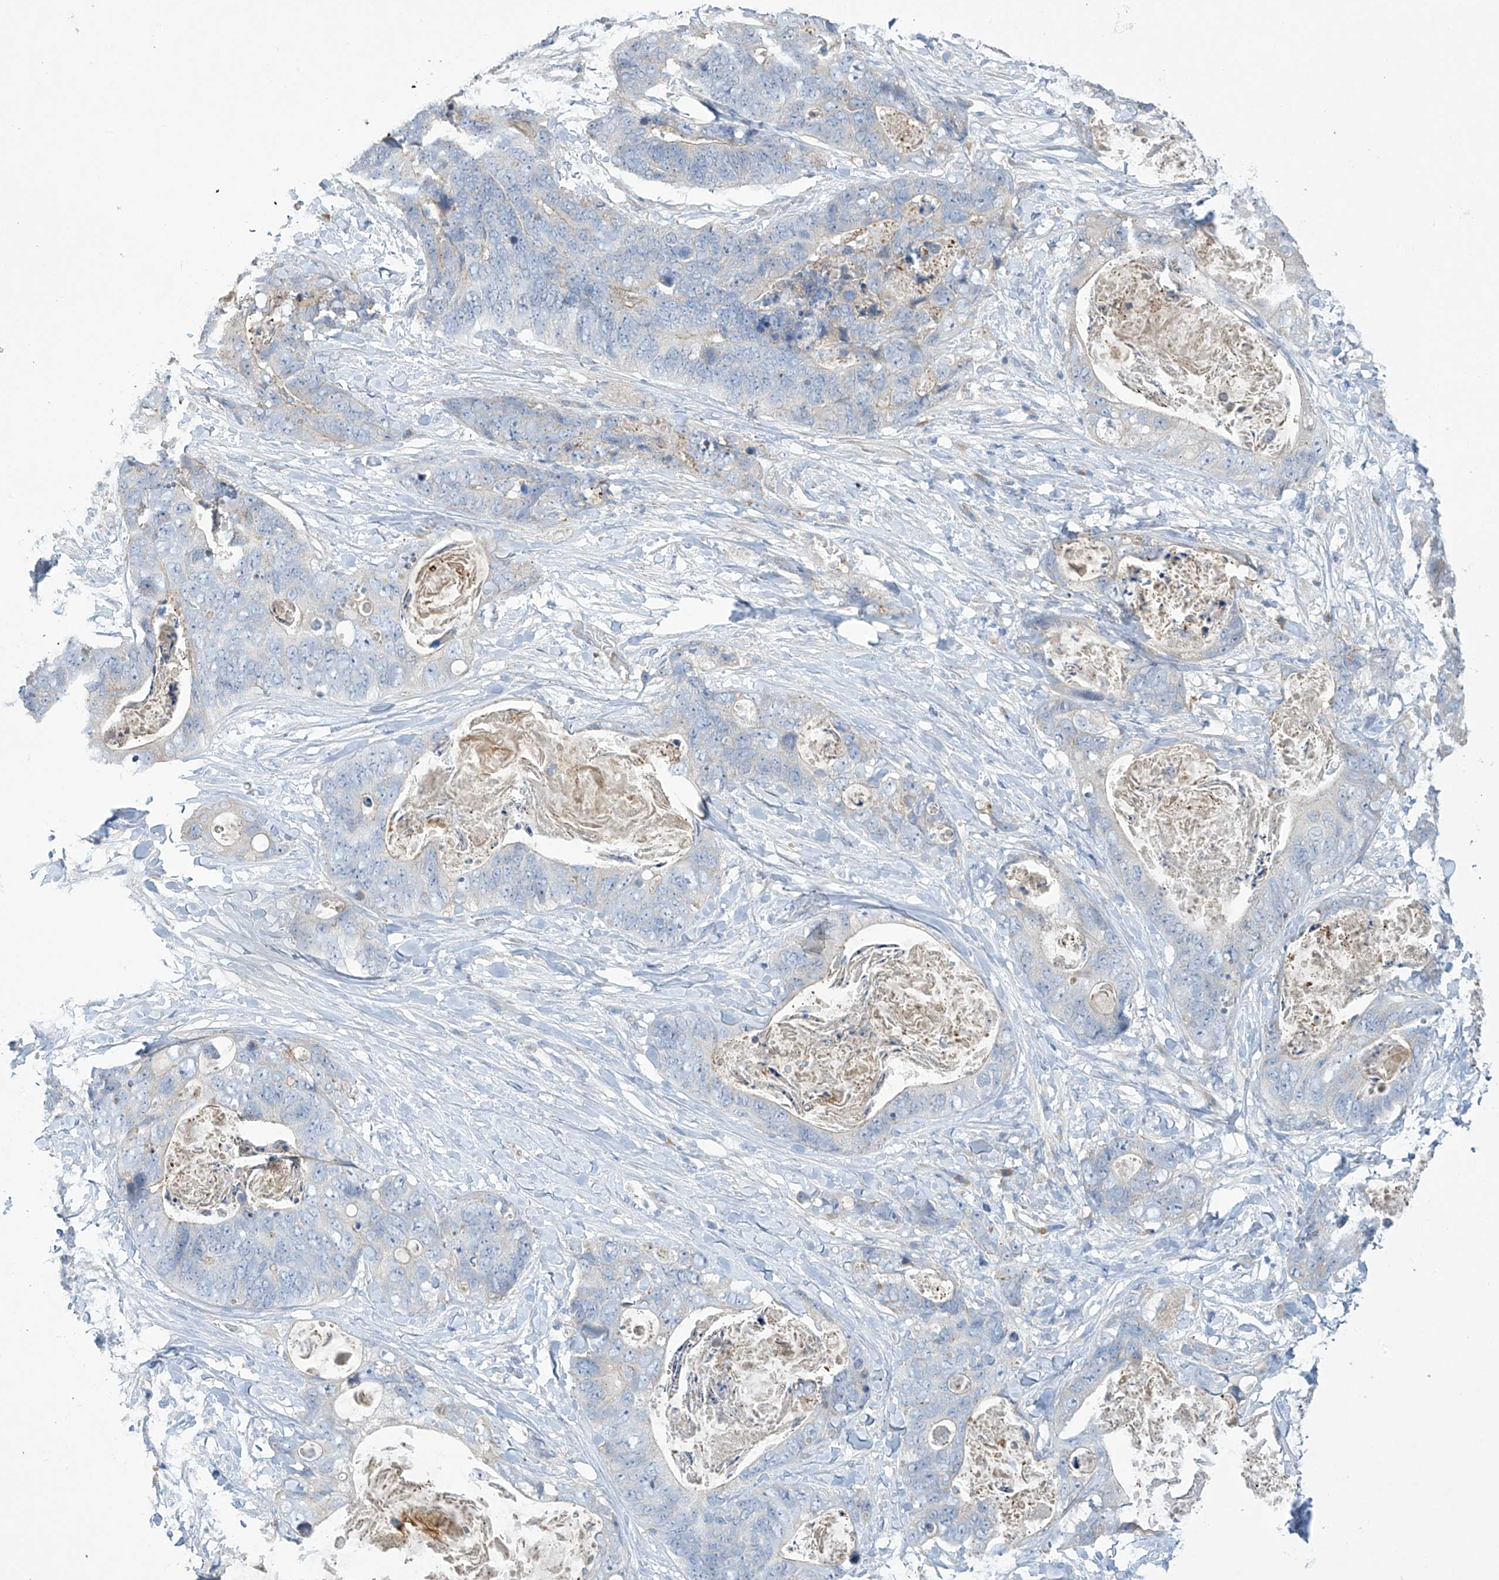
{"staining": {"intensity": "negative", "quantity": "none", "location": "none"}, "tissue": "stomach cancer", "cell_type": "Tumor cells", "image_type": "cancer", "snomed": [{"axis": "morphology", "description": "Adenocarcinoma, NOS"}, {"axis": "topography", "description": "Stomach"}], "caption": "The immunohistochemistry image has no significant positivity in tumor cells of stomach cancer (adenocarcinoma) tissue.", "gene": "PRSS12", "patient": {"sex": "female", "age": 89}}